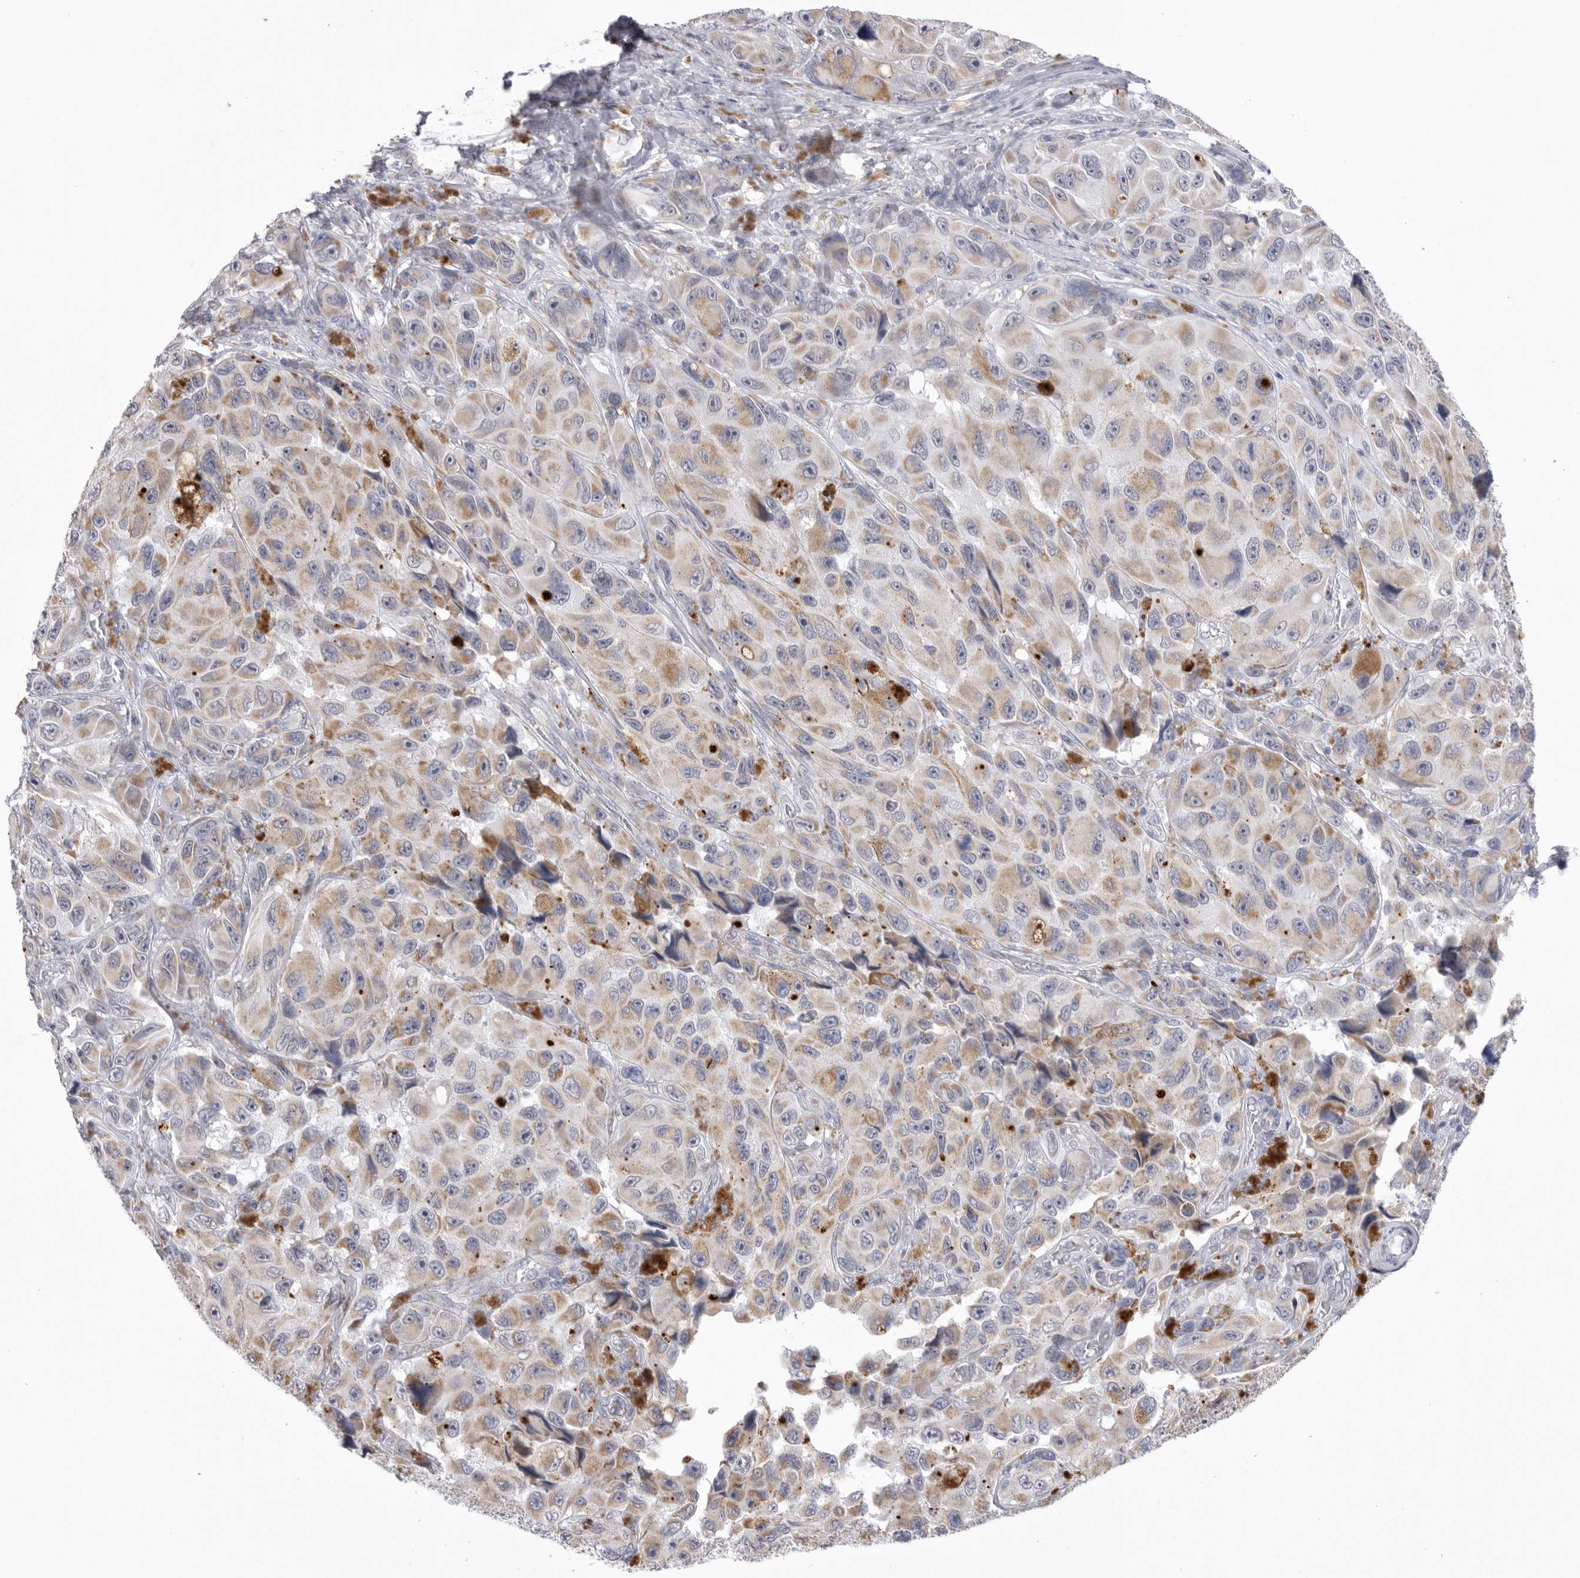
{"staining": {"intensity": "weak", "quantity": "25%-75%", "location": "cytoplasmic/membranous"}, "tissue": "melanoma", "cell_type": "Tumor cells", "image_type": "cancer", "snomed": [{"axis": "morphology", "description": "Malignant melanoma, NOS"}, {"axis": "topography", "description": "Skin"}], "caption": "Approximately 25%-75% of tumor cells in melanoma show weak cytoplasmic/membranous protein positivity as visualized by brown immunohistochemical staining.", "gene": "VDAC3", "patient": {"sex": "female", "age": 73}}